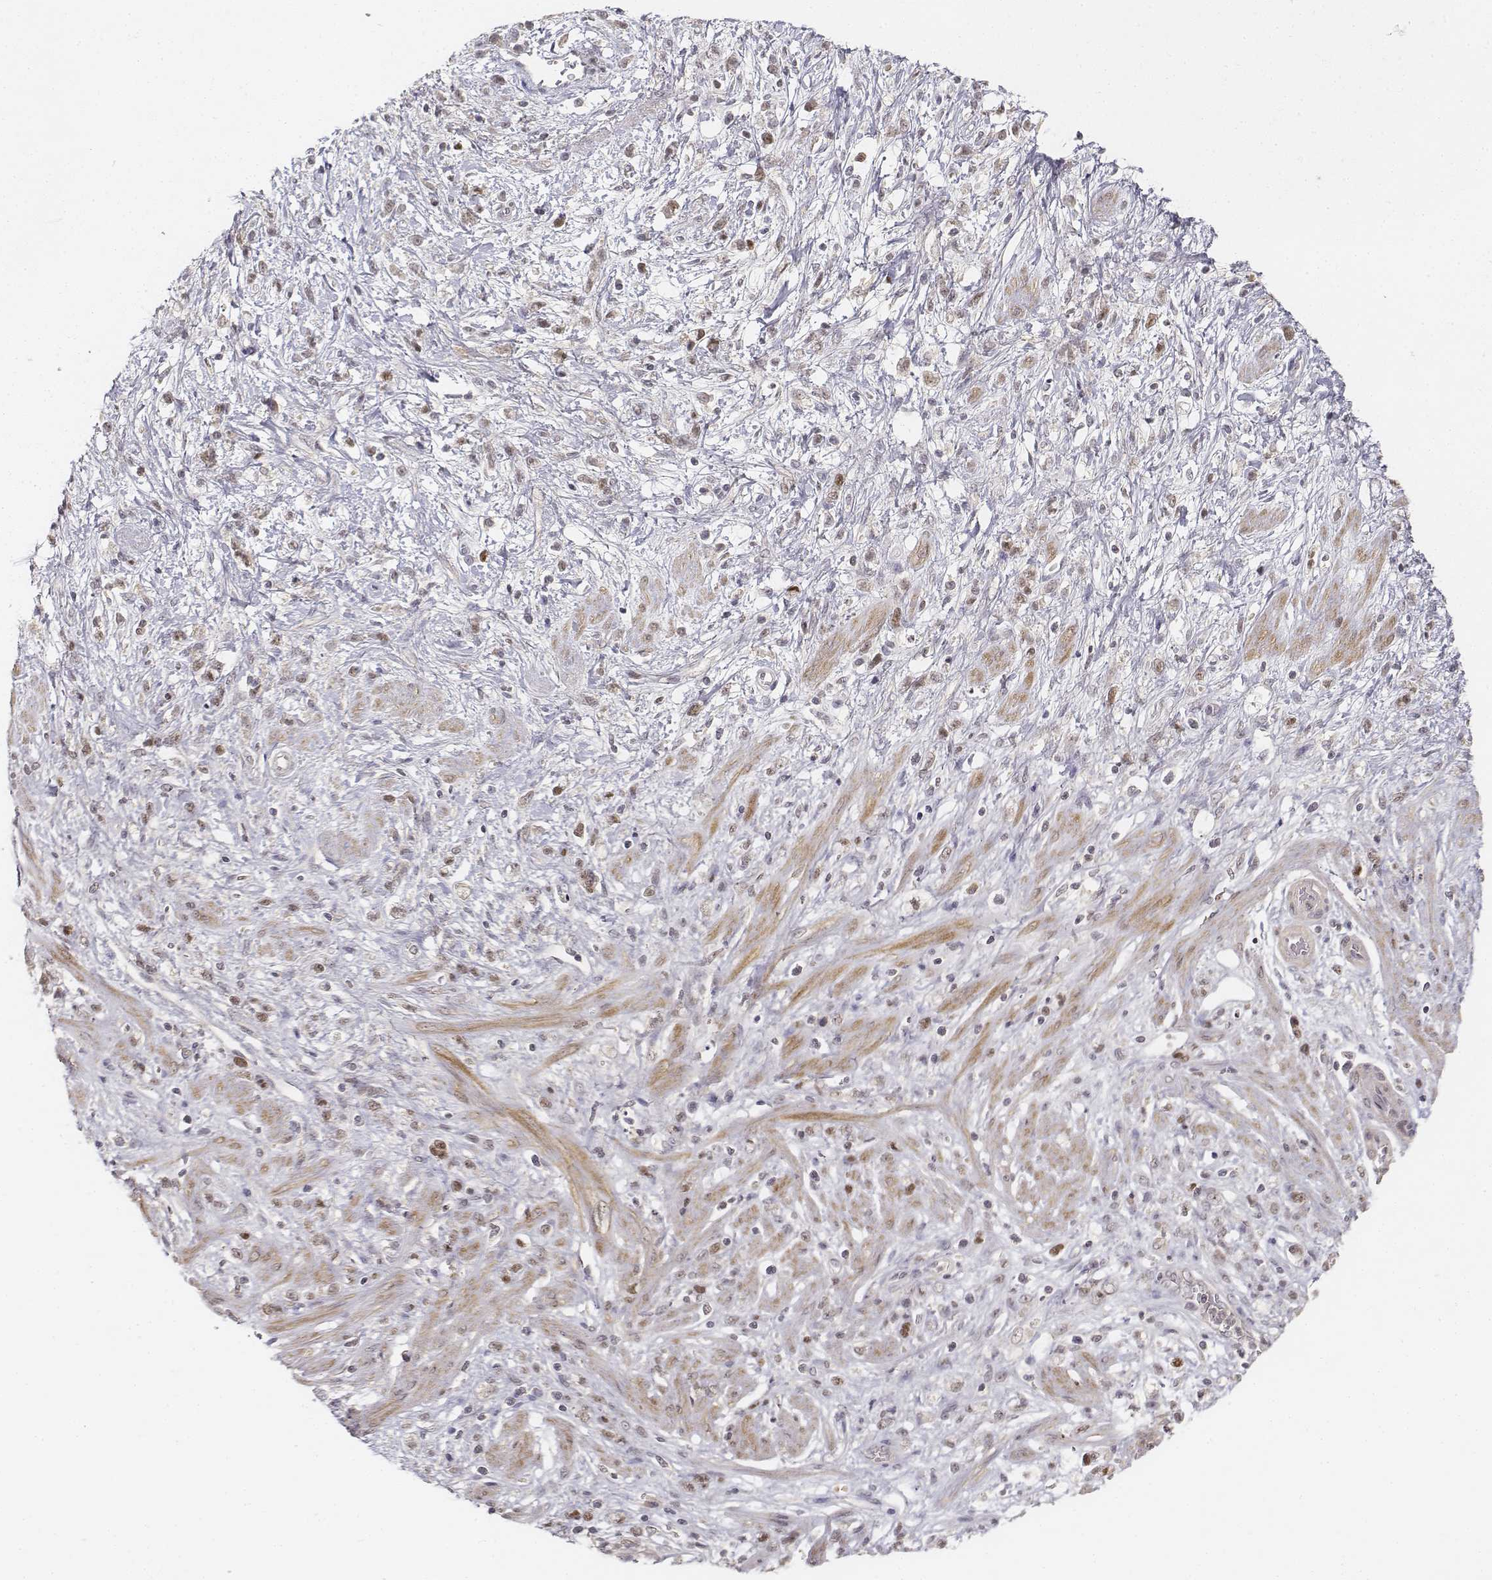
{"staining": {"intensity": "weak", "quantity": "<25%", "location": "nuclear"}, "tissue": "stomach cancer", "cell_type": "Tumor cells", "image_type": "cancer", "snomed": [{"axis": "morphology", "description": "Adenocarcinoma, NOS"}, {"axis": "topography", "description": "Stomach"}], "caption": "Tumor cells are negative for protein expression in human adenocarcinoma (stomach).", "gene": "FANCD2", "patient": {"sex": "female", "age": 60}}